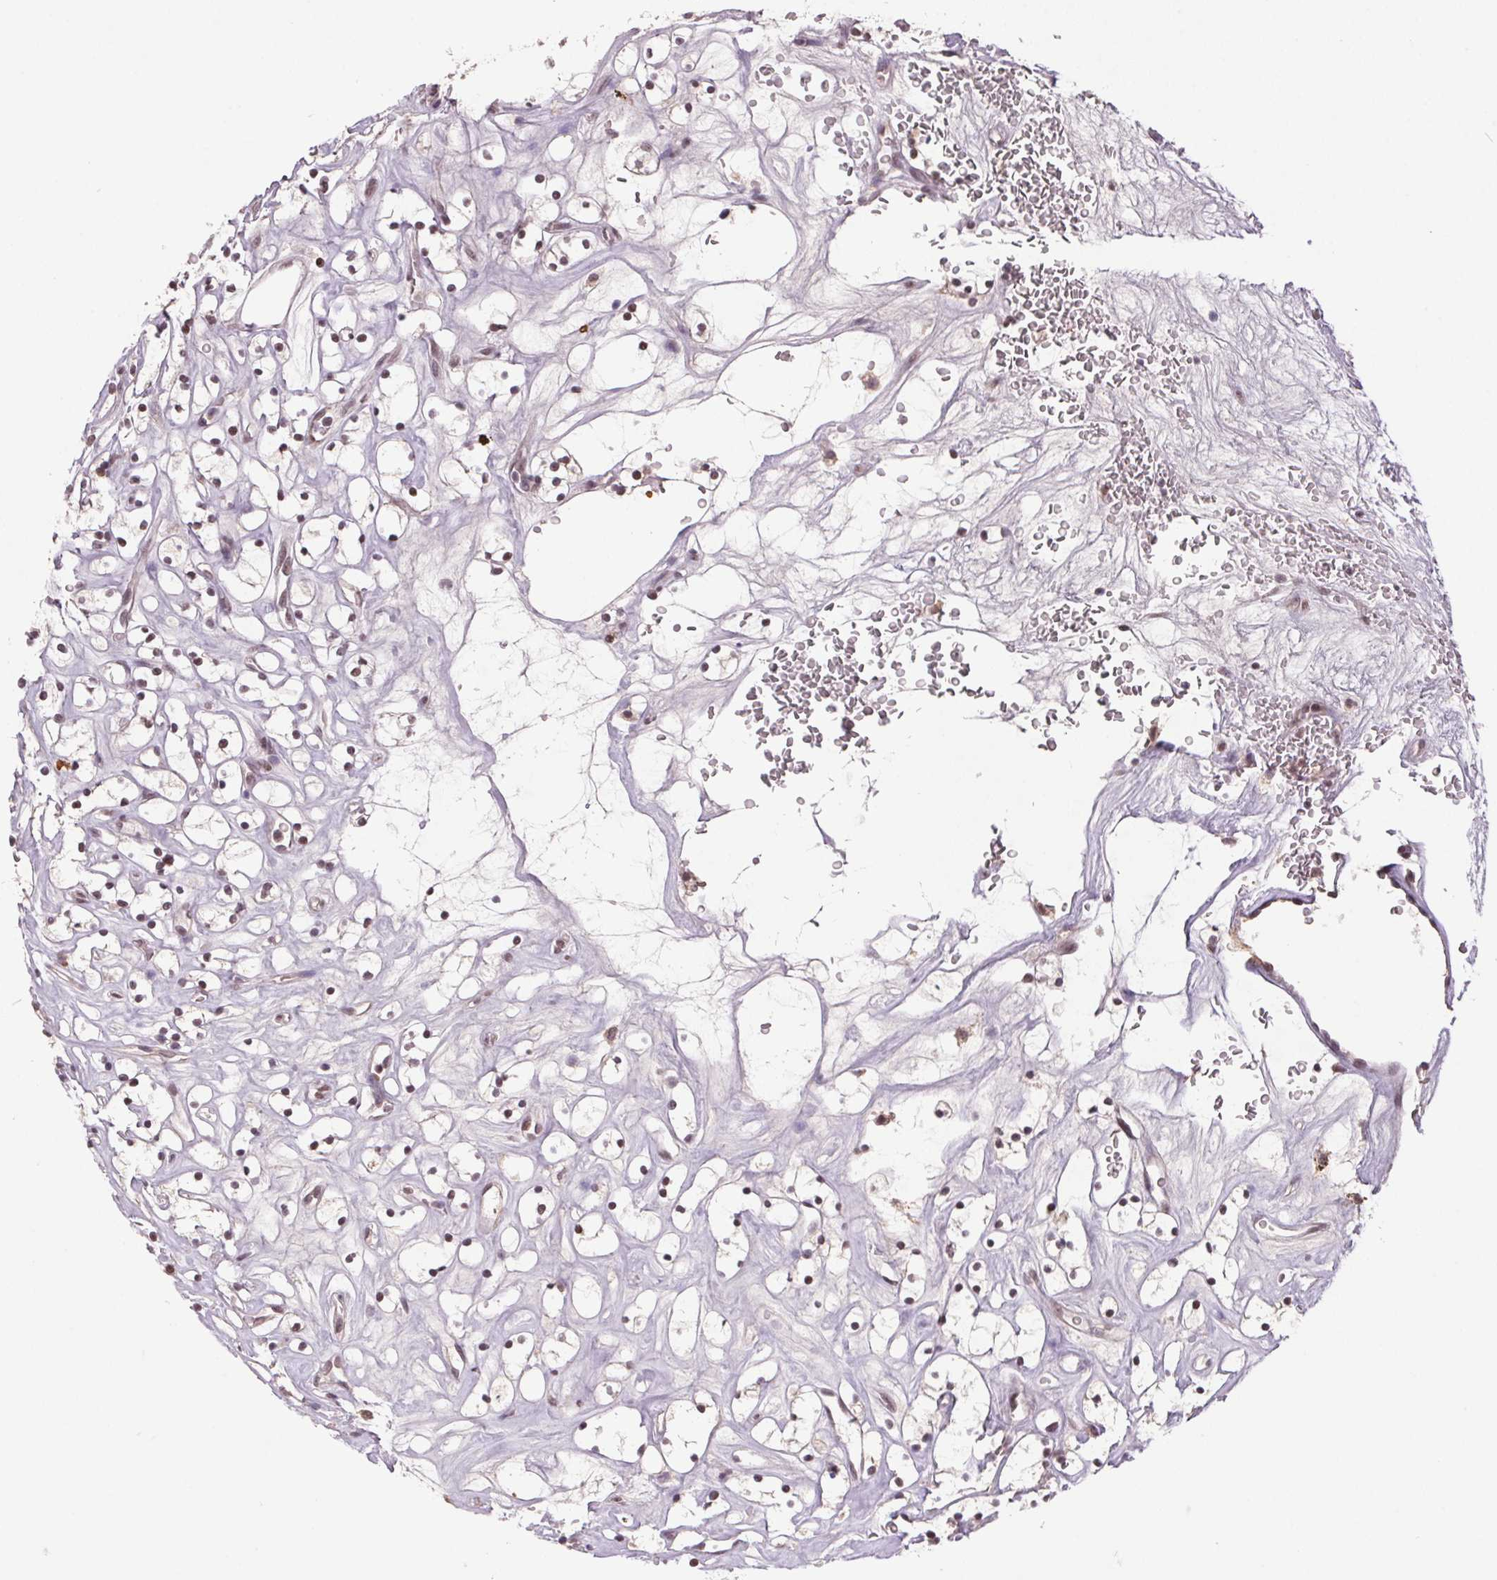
{"staining": {"intensity": "weak", "quantity": ">75%", "location": "nuclear"}, "tissue": "renal cancer", "cell_type": "Tumor cells", "image_type": "cancer", "snomed": [{"axis": "morphology", "description": "Adenocarcinoma, NOS"}, {"axis": "topography", "description": "Kidney"}], "caption": "Protein expression analysis of human adenocarcinoma (renal) reveals weak nuclear expression in about >75% of tumor cells.", "gene": "ZBTB4", "patient": {"sex": "female", "age": 64}}